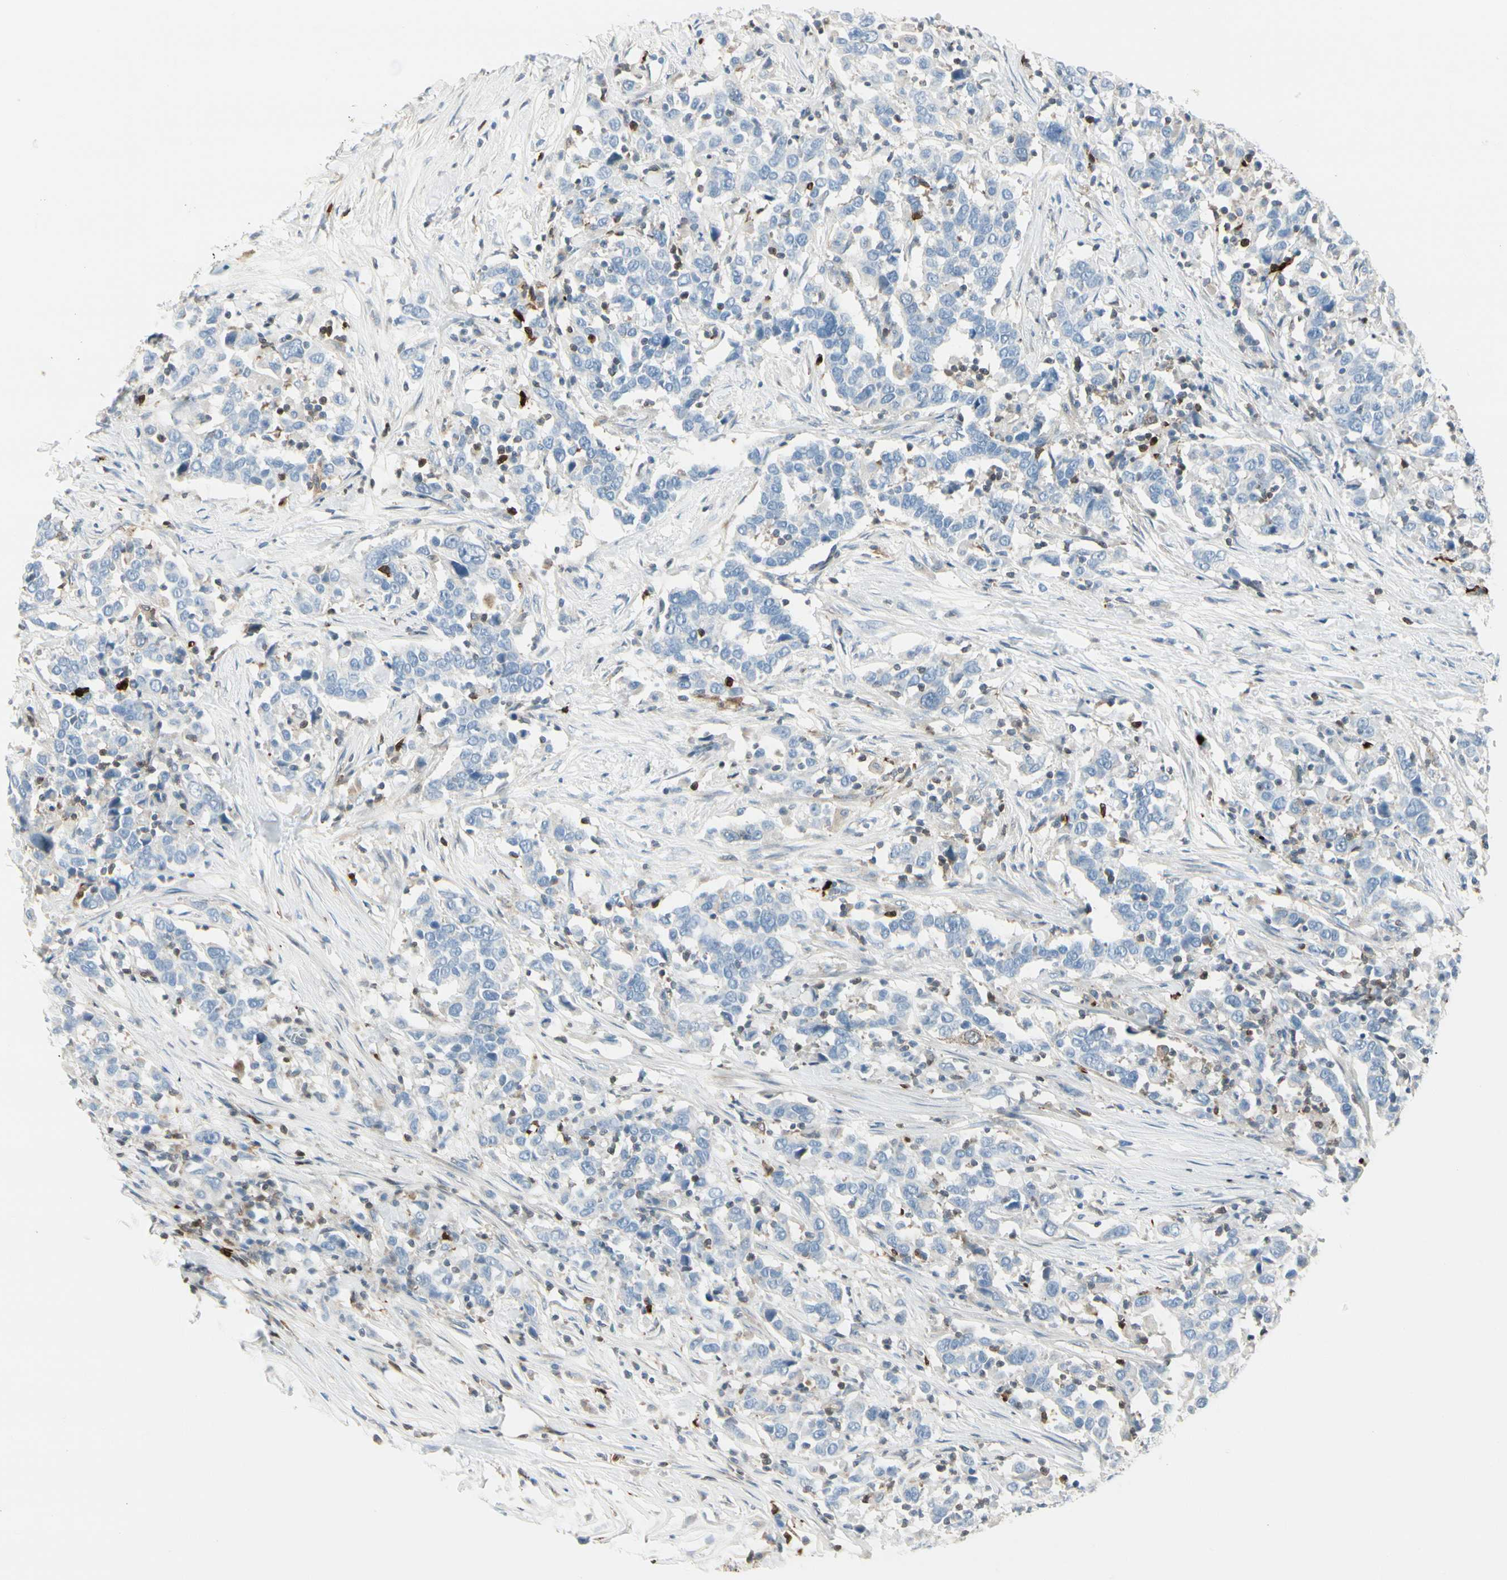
{"staining": {"intensity": "negative", "quantity": "none", "location": "none"}, "tissue": "urothelial cancer", "cell_type": "Tumor cells", "image_type": "cancer", "snomed": [{"axis": "morphology", "description": "Urothelial carcinoma, High grade"}, {"axis": "topography", "description": "Urinary bladder"}], "caption": "DAB immunohistochemical staining of human high-grade urothelial carcinoma reveals no significant expression in tumor cells.", "gene": "TRAF1", "patient": {"sex": "male", "age": 61}}